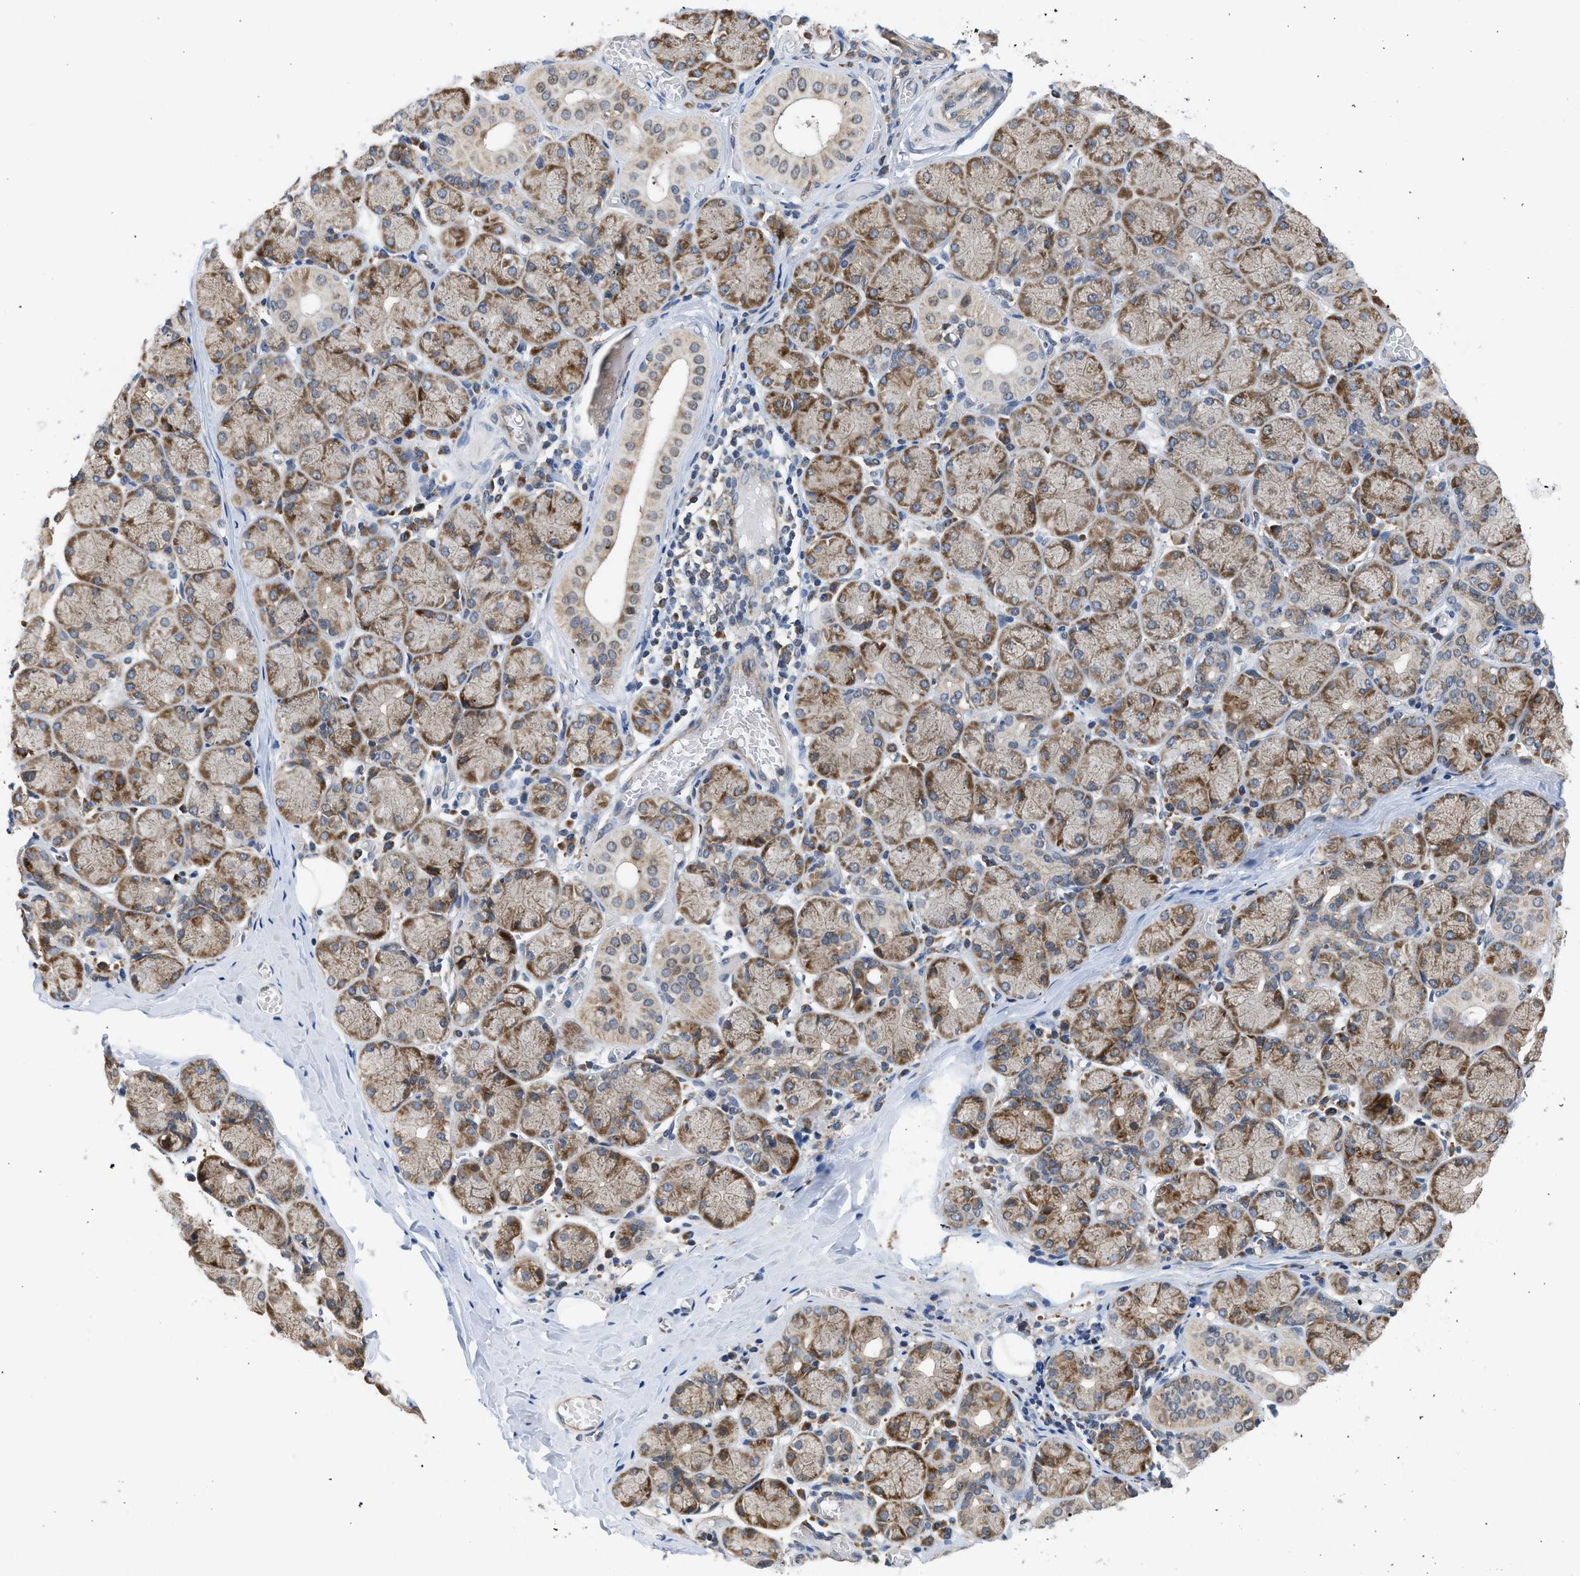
{"staining": {"intensity": "moderate", "quantity": "25%-75%", "location": "cytoplasmic/membranous"}, "tissue": "salivary gland", "cell_type": "Glandular cells", "image_type": "normal", "snomed": [{"axis": "morphology", "description": "Normal tissue, NOS"}, {"axis": "topography", "description": "Salivary gland"}], "caption": "Salivary gland stained with a brown dye demonstrates moderate cytoplasmic/membranous positive expression in approximately 25%-75% of glandular cells.", "gene": "POLG2", "patient": {"sex": "female", "age": 24}}